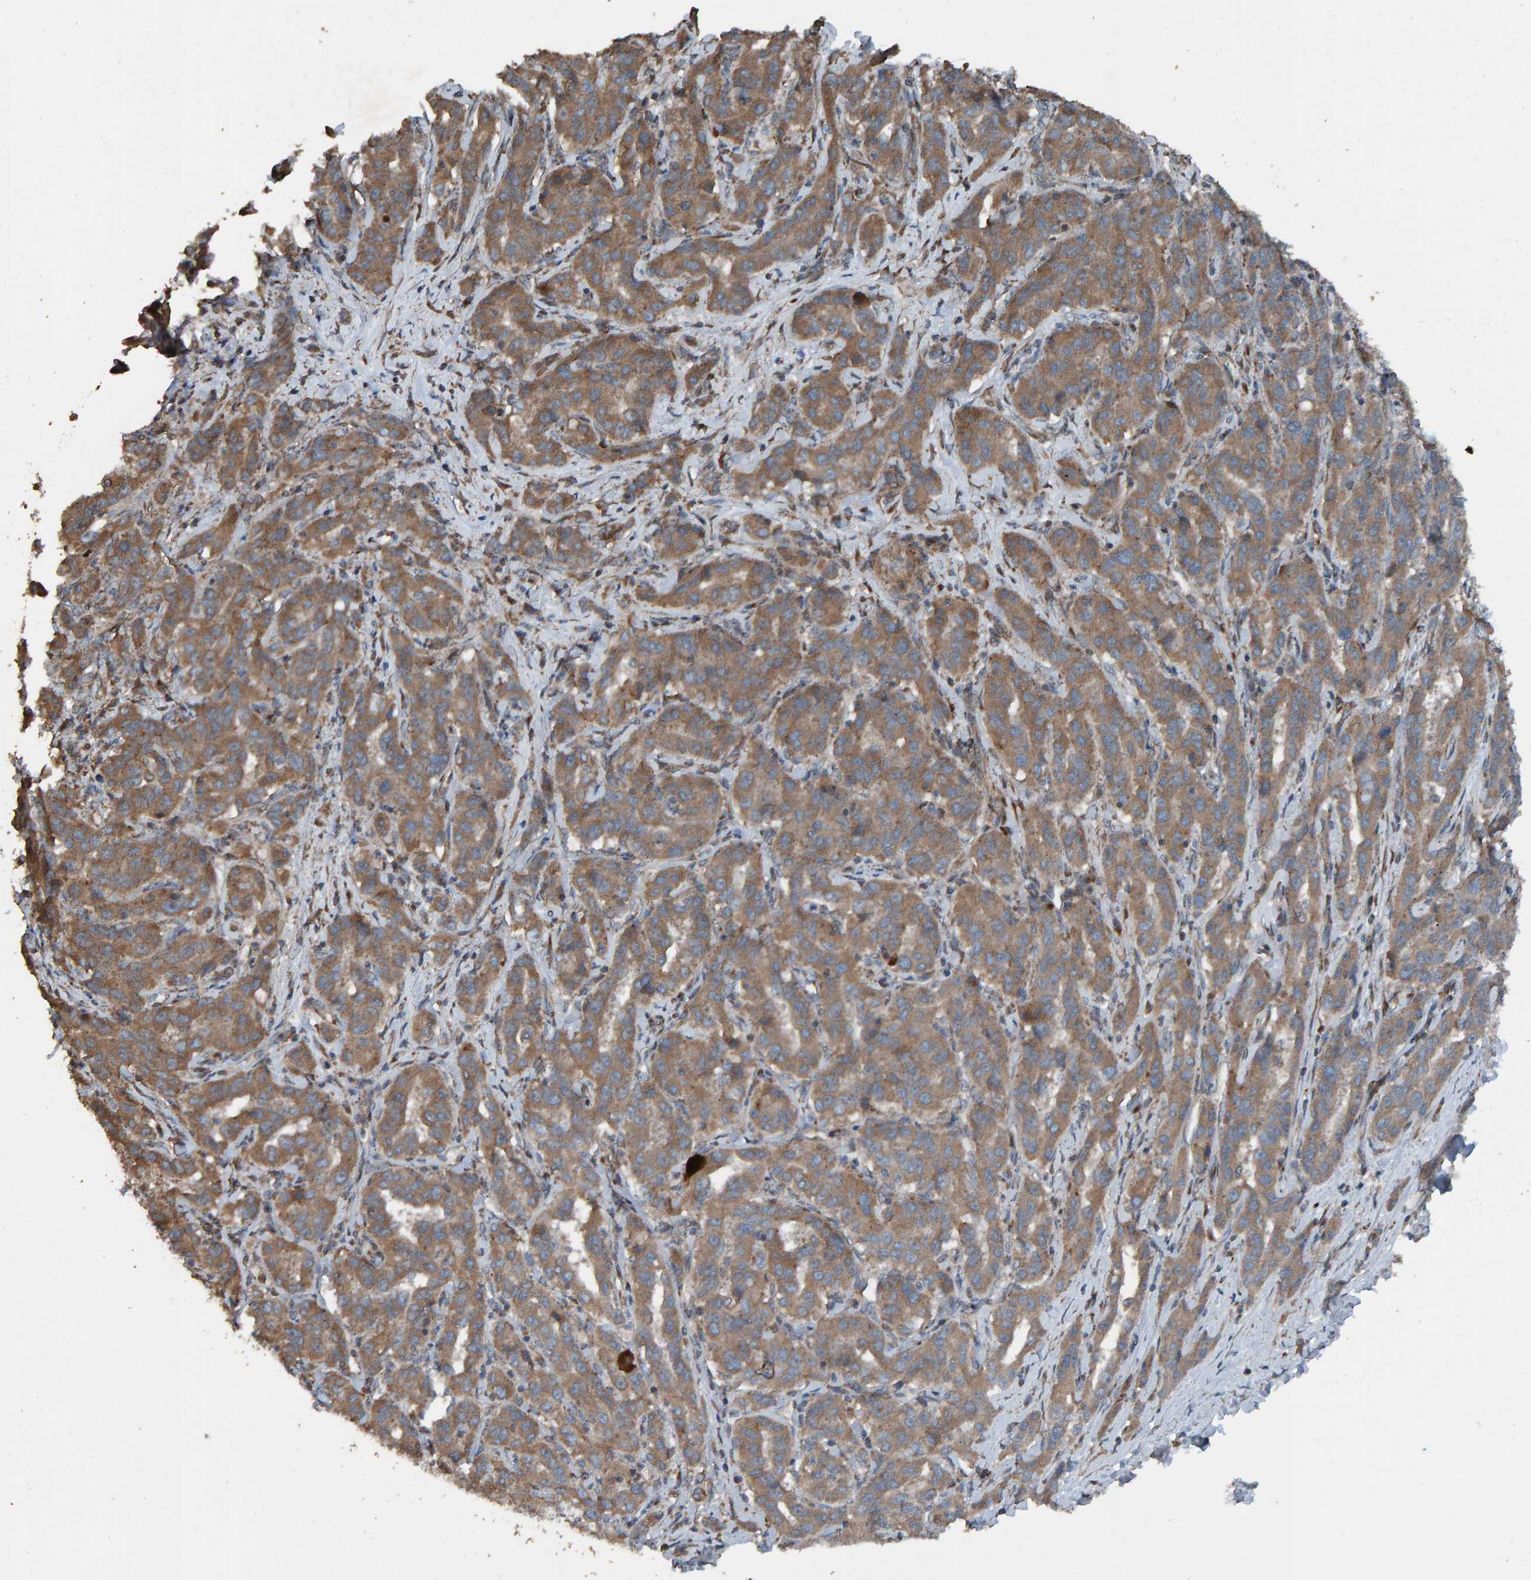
{"staining": {"intensity": "moderate", "quantity": ">75%", "location": "cytoplasmic/membranous"}, "tissue": "liver cancer", "cell_type": "Tumor cells", "image_type": "cancer", "snomed": [{"axis": "morphology", "description": "Cholangiocarcinoma"}, {"axis": "topography", "description": "Liver"}], "caption": "Immunohistochemical staining of liver cancer (cholangiocarcinoma) exhibits moderate cytoplasmic/membranous protein positivity in approximately >75% of tumor cells.", "gene": "DUS1L", "patient": {"sex": "male", "age": 59}}